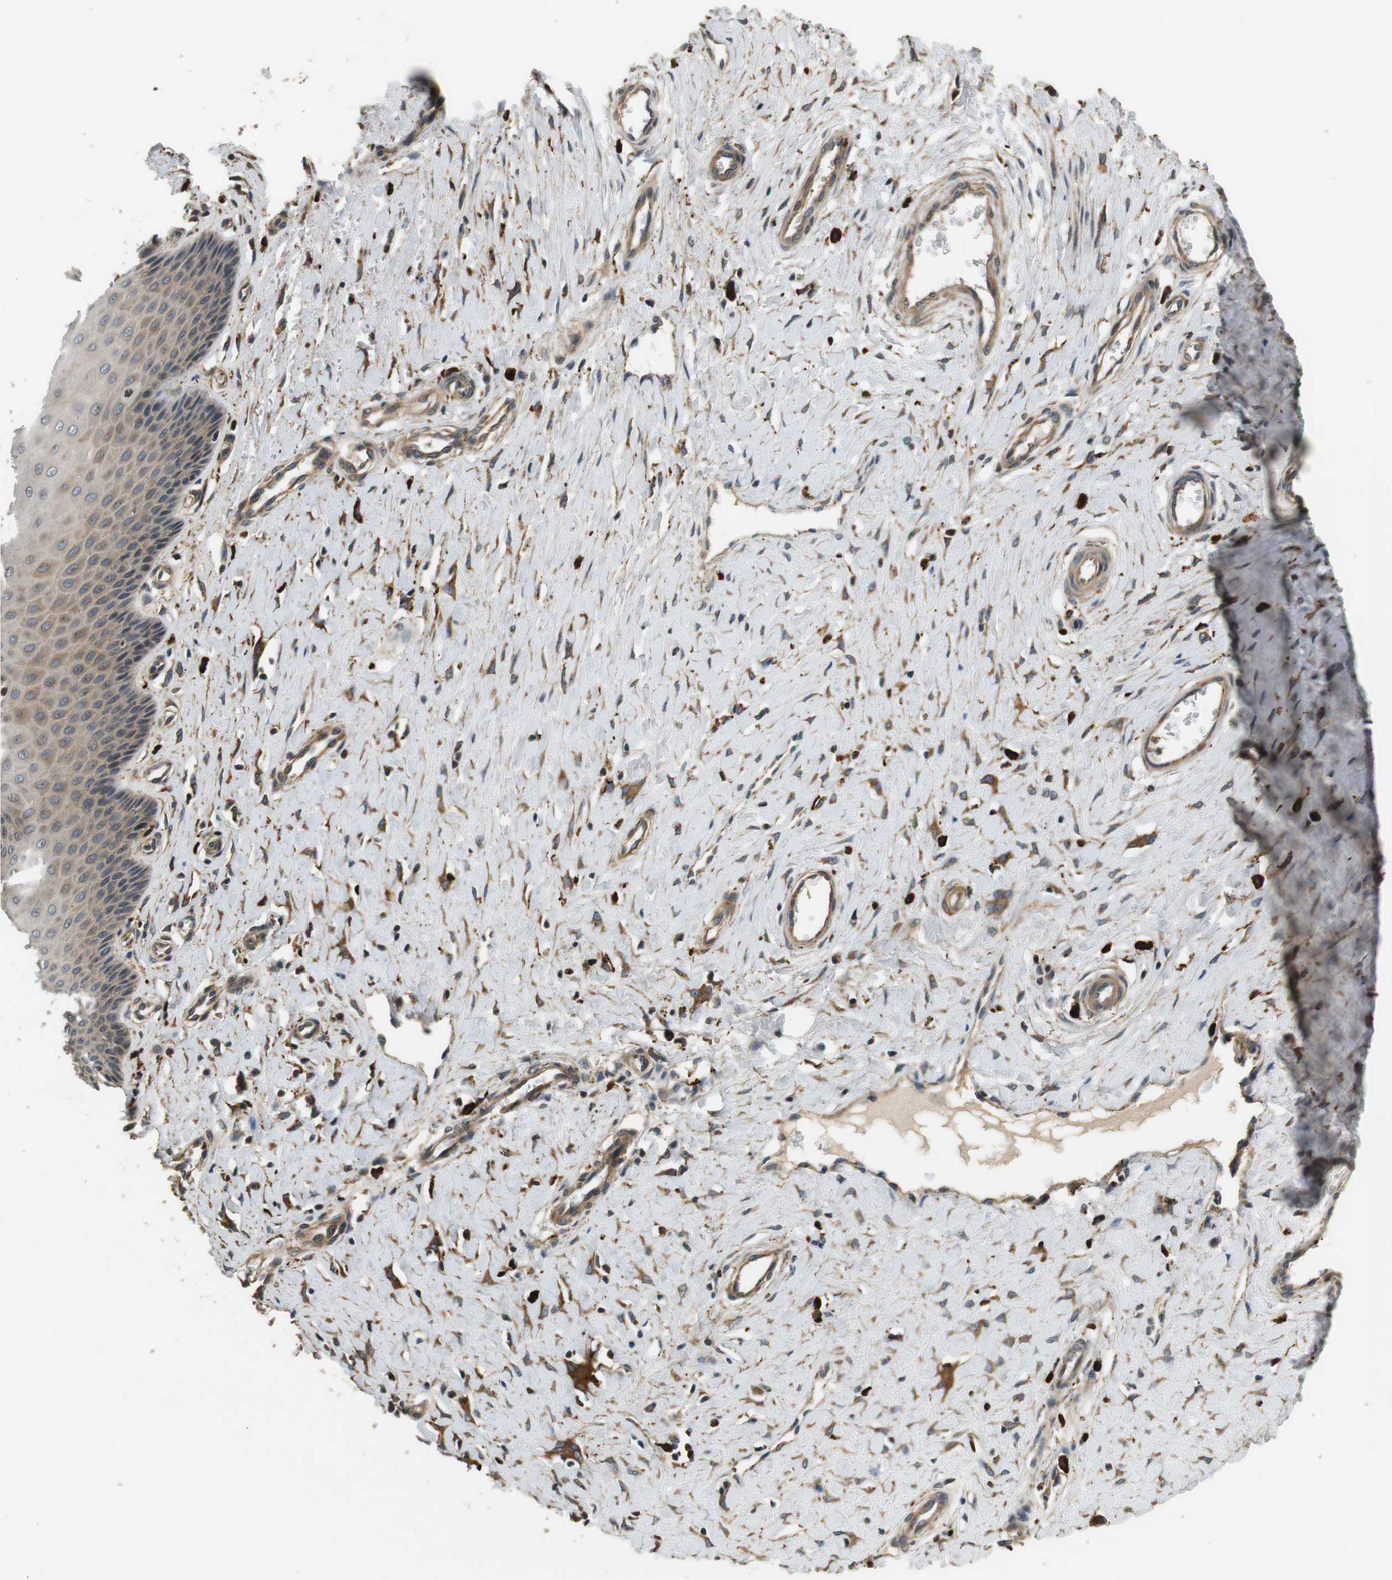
{"staining": {"intensity": "moderate", "quantity": ">75%", "location": "cytoplasmic/membranous,nuclear"}, "tissue": "cervix", "cell_type": "Glandular cells", "image_type": "normal", "snomed": [{"axis": "morphology", "description": "Normal tissue, NOS"}, {"axis": "topography", "description": "Cervix"}], "caption": "Immunohistochemical staining of unremarkable human cervix shows medium levels of moderate cytoplasmic/membranous,nuclear positivity in about >75% of glandular cells.", "gene": "TXNRD1", "patient": {"sex": "female", "age": 55}}